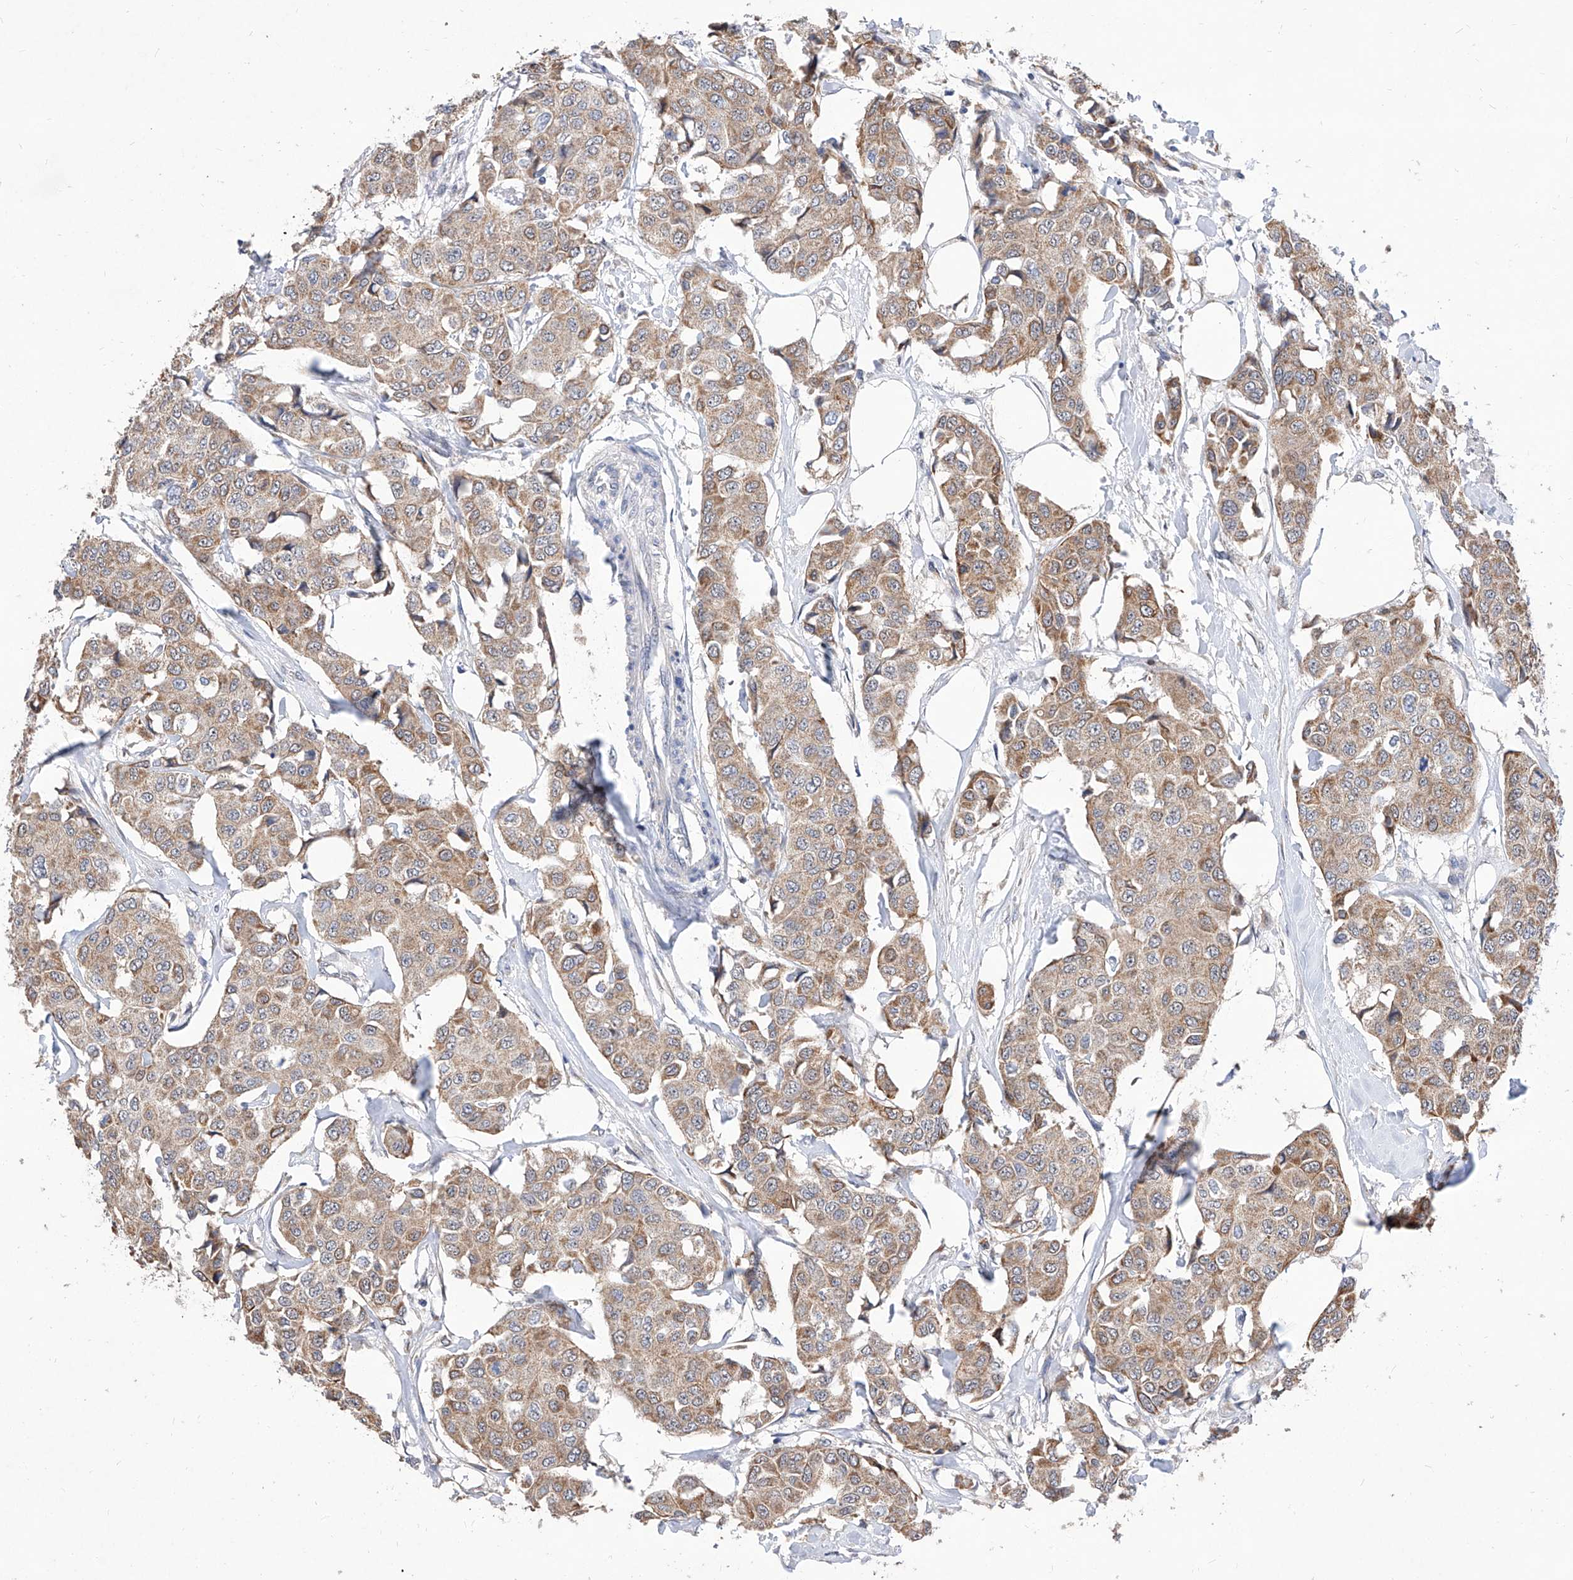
{"staining": {"intensity": "moderate", "quantity": ">75%", "location": "cytoplasmic/membranous"}, "tissue": "breast cancer", "cell_type": "Tumor cells", "image_type": "cancer", "snomed": [{"axis": "morphology", "description": "Duct carcinoma"}, {"axis": "topography", "description": "Breast"}], "caption": "A photomicrograph of breast cancer (invasive ductal carcinoma) stained for a protein reveals moderate cytoplasmic/membranous brown staining in tumor cells.", "gene": "MFSD4B", "patient": {"sex": "female", "age": 80}}